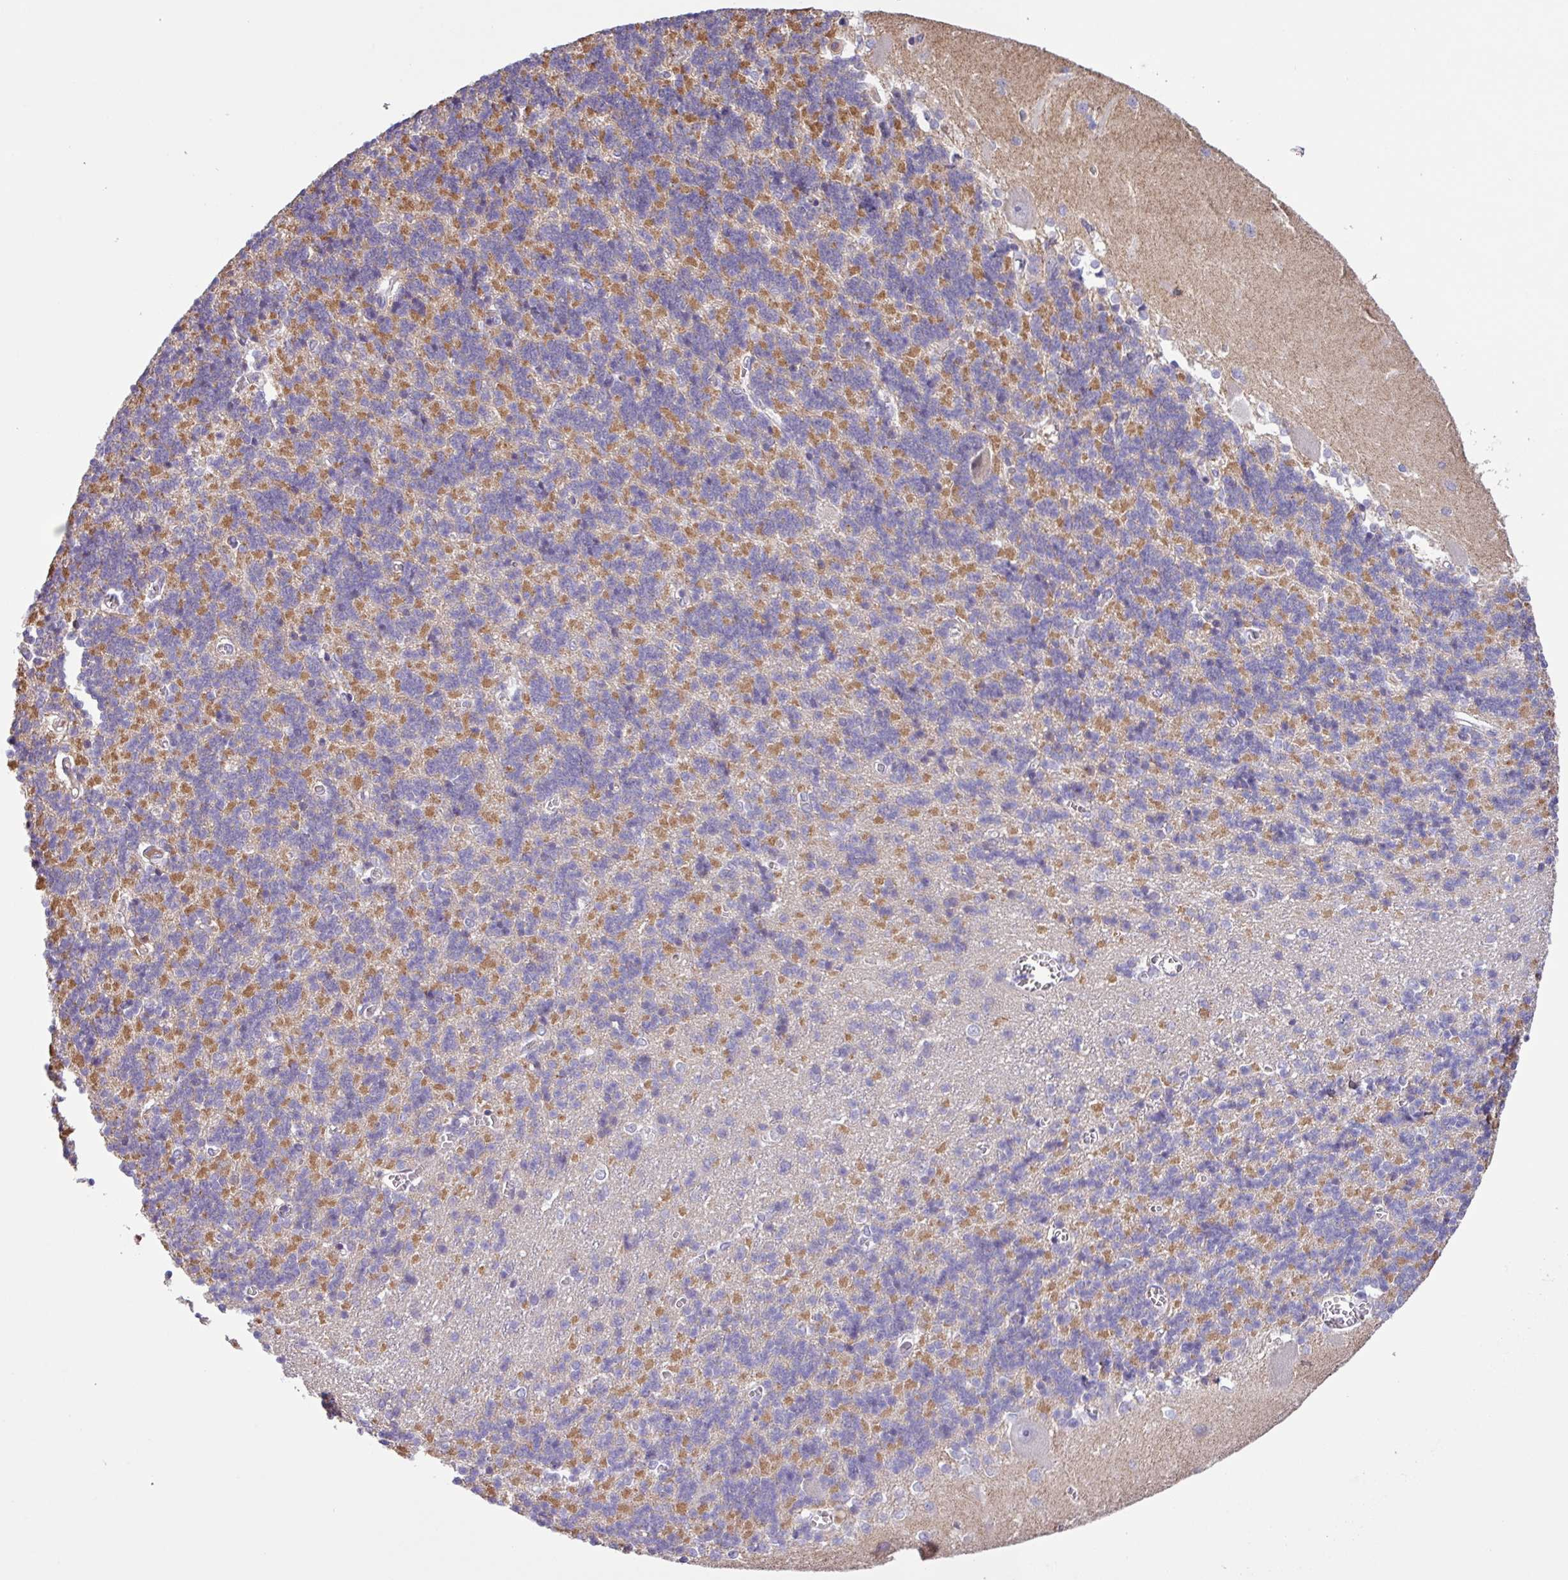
{"staining": {"intensity": "moderate", "quantity": "25%-75%", "location": "cytoplasmic/membranous"}, "tissue": "cerebellum", "cell_type": "Cells in granular layer", "image_type": "normal", "snomed": [{"axis": "morphology", "description": "Normal tissue, NOS"}, {"axis": "topography", "description": "Cerebellum"}], "caption": "Protein staining of benign cerebellum reveals moderate cytoplasmic/membranous expression in approximately 25%-75% of cells in granular layer.", "gene": "SFTPB", "patient": {"sex": "male", "age": 37}}